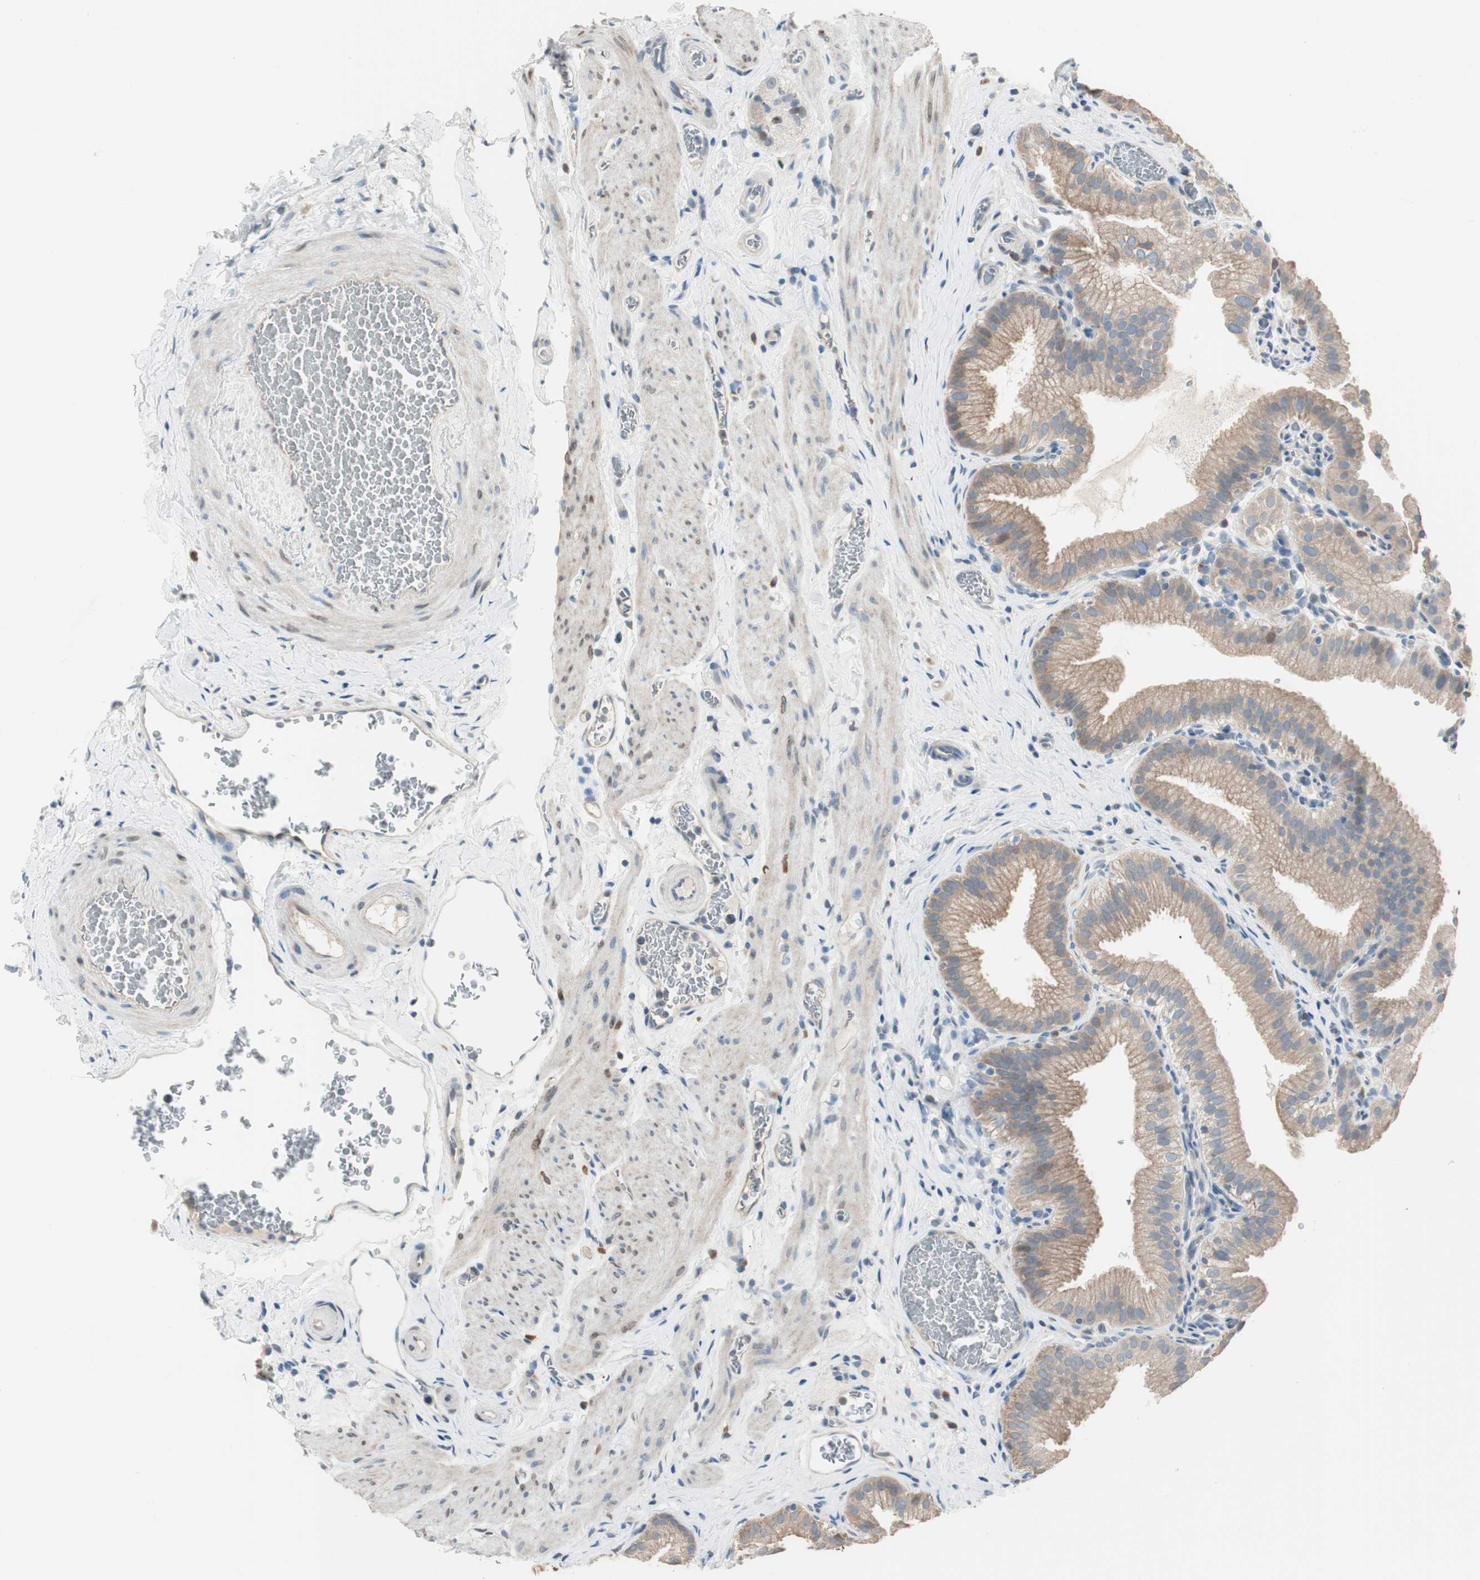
{"staining": {"intensity": "weak", "quantity": ">75%", "location": "cytoplasmic/membranous"}, "tissue": "gallbladder", "cell_type": "Glandular cells", "image_type": "normal", "snomed": [{"axis": "morphology", "description": "Normal tissue, NOS"}, {"axis": "topography", "description": "Gallbladder"}], "caption": "Immunohistochemistry (IHC) histopathology image of benign human gallbladder stained for a protein (brown), which demonstrates low levels of weak cytoplasmic/membranous staining in about >75% of glandular cells.", "gene": "SPINK4", "patient": {"sex": "male", "age": 54}}